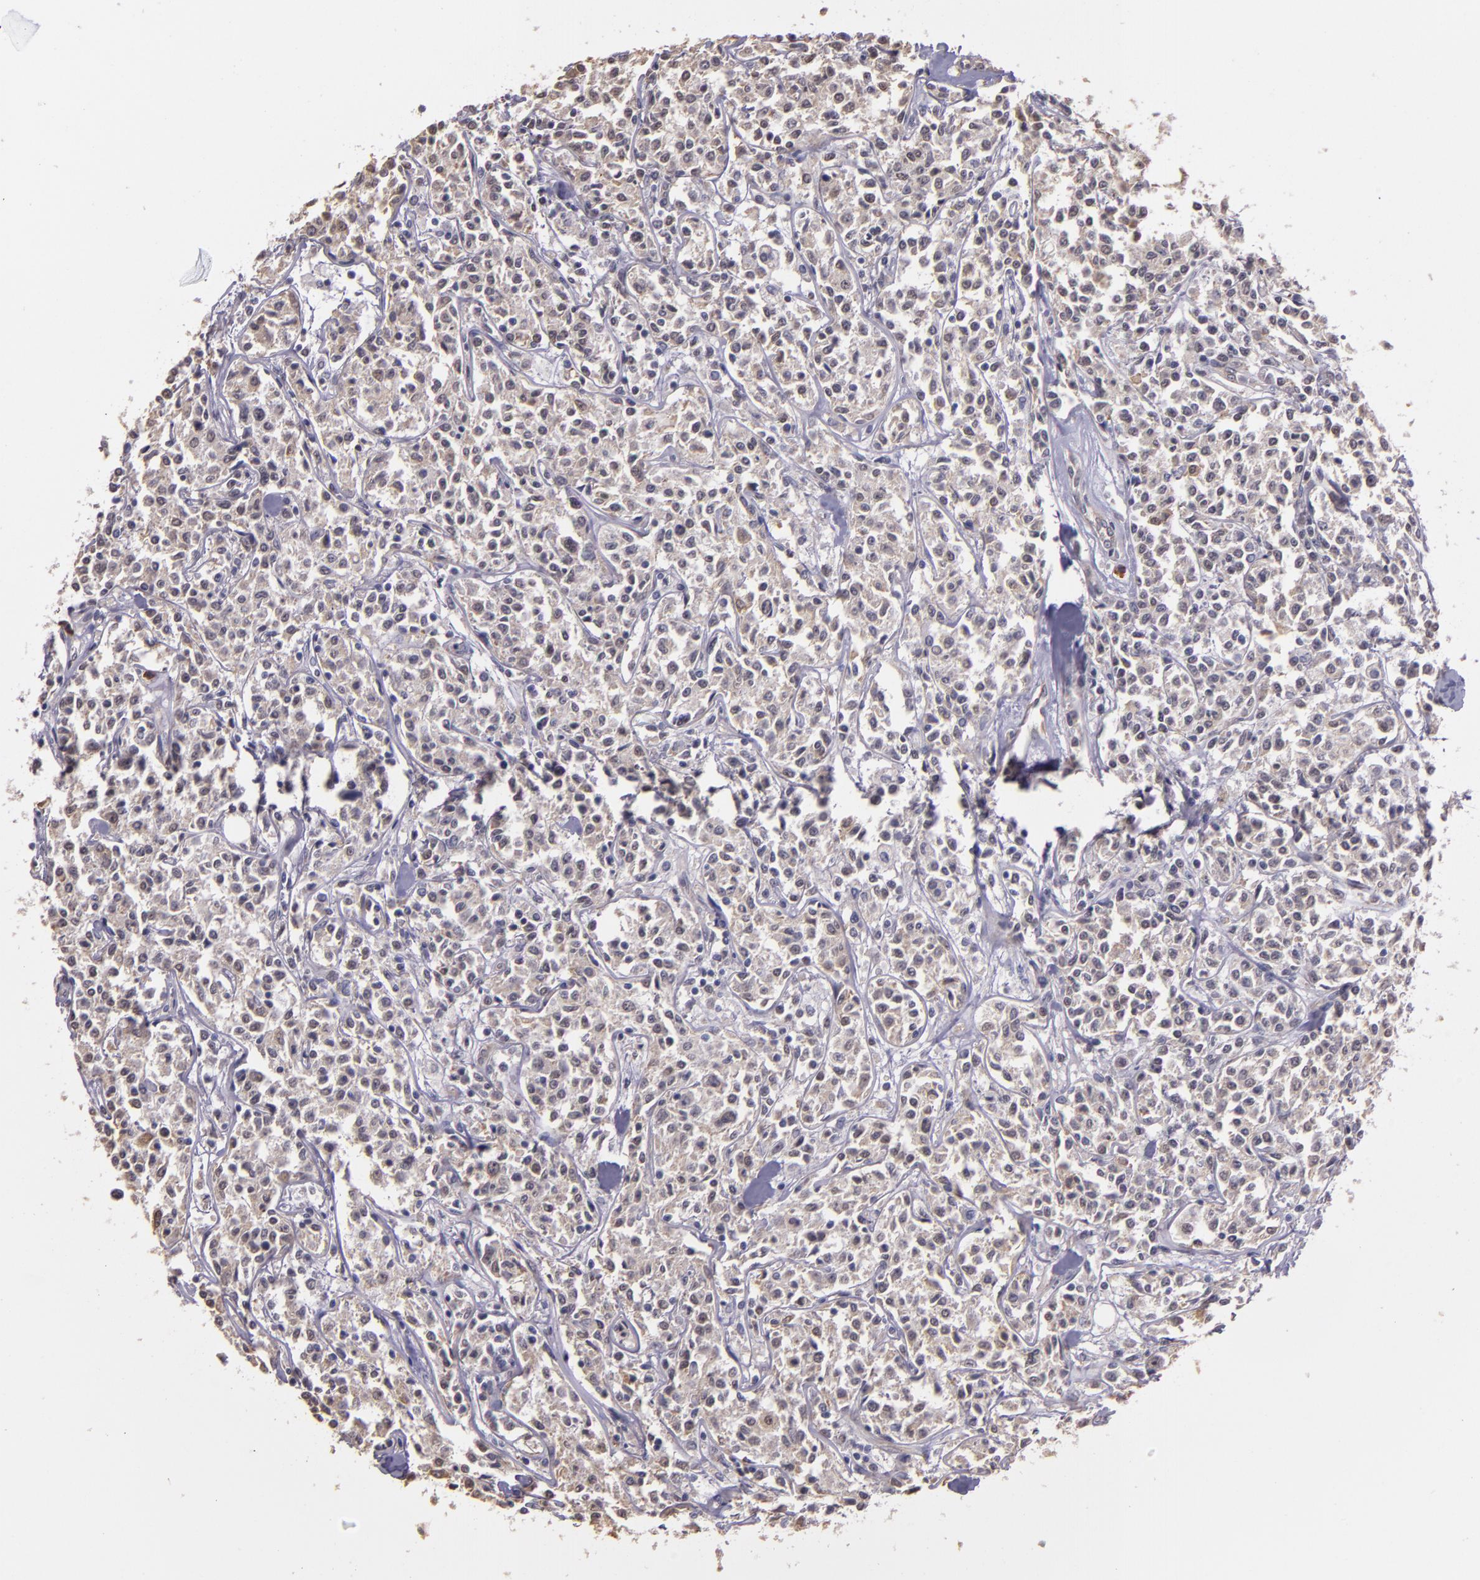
{"staining": {"intensity": "negative", "quantity": "none", "location": "none"}, "tissue": "lymphoma", "cell_type": "Tumor cells", "image_type": "cancer", "snomed": [{"axis": "morphology", "description": "Malignant lymphoma, non-Hodgkin's type, Low grade"}, {"axis": "topography", "description": "Small intestine"}], "caption": "This is an IHC image of human lymphoma. There is no positivity in tumor cells.", "gene": "SYTL4", "patient": {"sex": "female", "age": 59}}